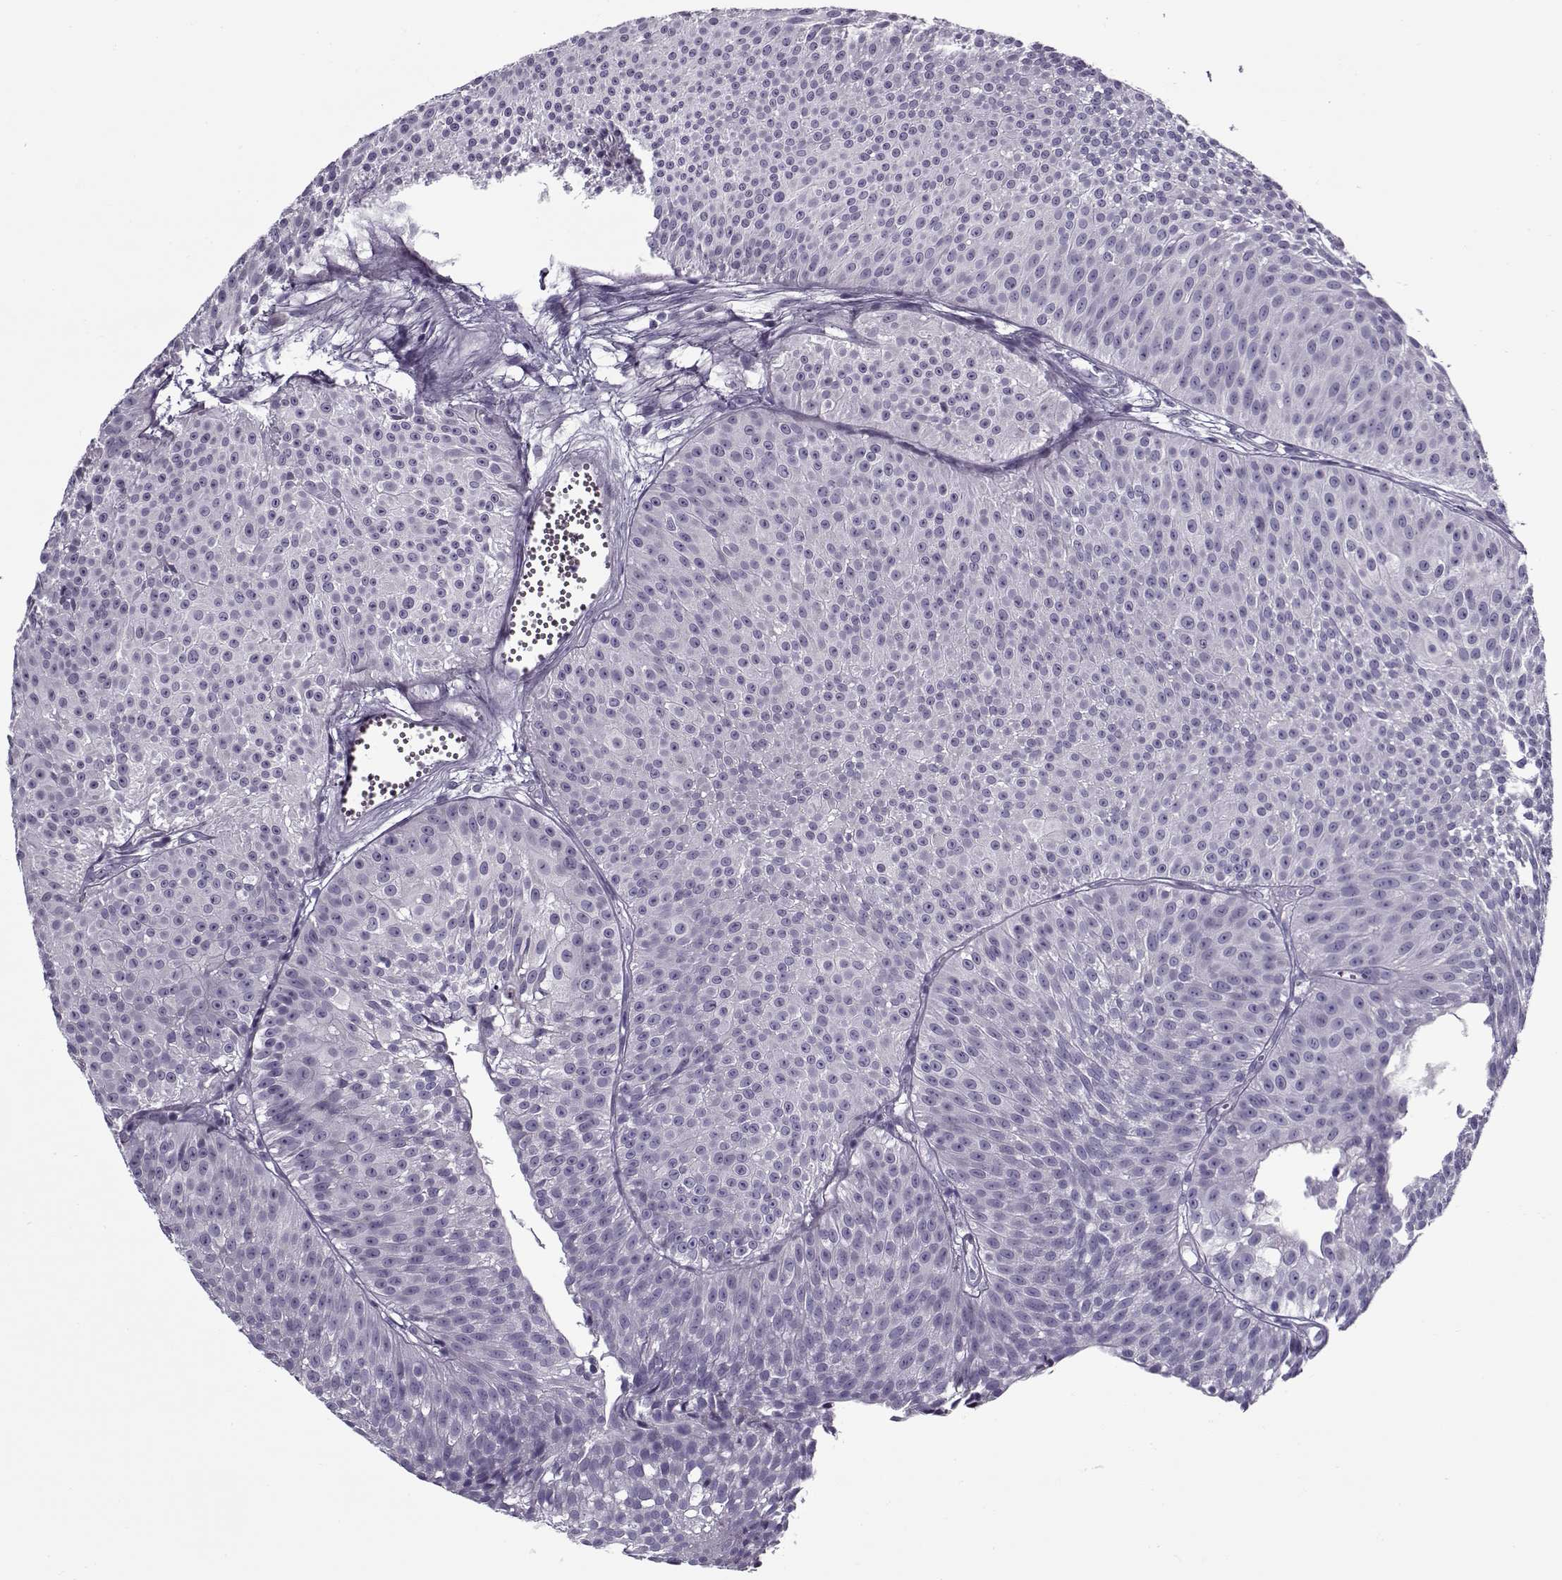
{"staining": {"intensity": "negative", "quantity": "none", "location": "none"}, "tissue": "urothelial cancer", "cell_type": "Tumor cells", "image_type": "cancer", "snomed": [{"axis": "morphology", "description": "Urothelial carcinoma, Low grade"}, {"axis": "topography", "description": "Urinary bladder"}], "caption": "Immunohistochemical staining of human urothelial cancer exhibits no significant positivity in tumor cells.", "gene": "GAGE2A", "patient": {"sex": "male", "age": 63}}